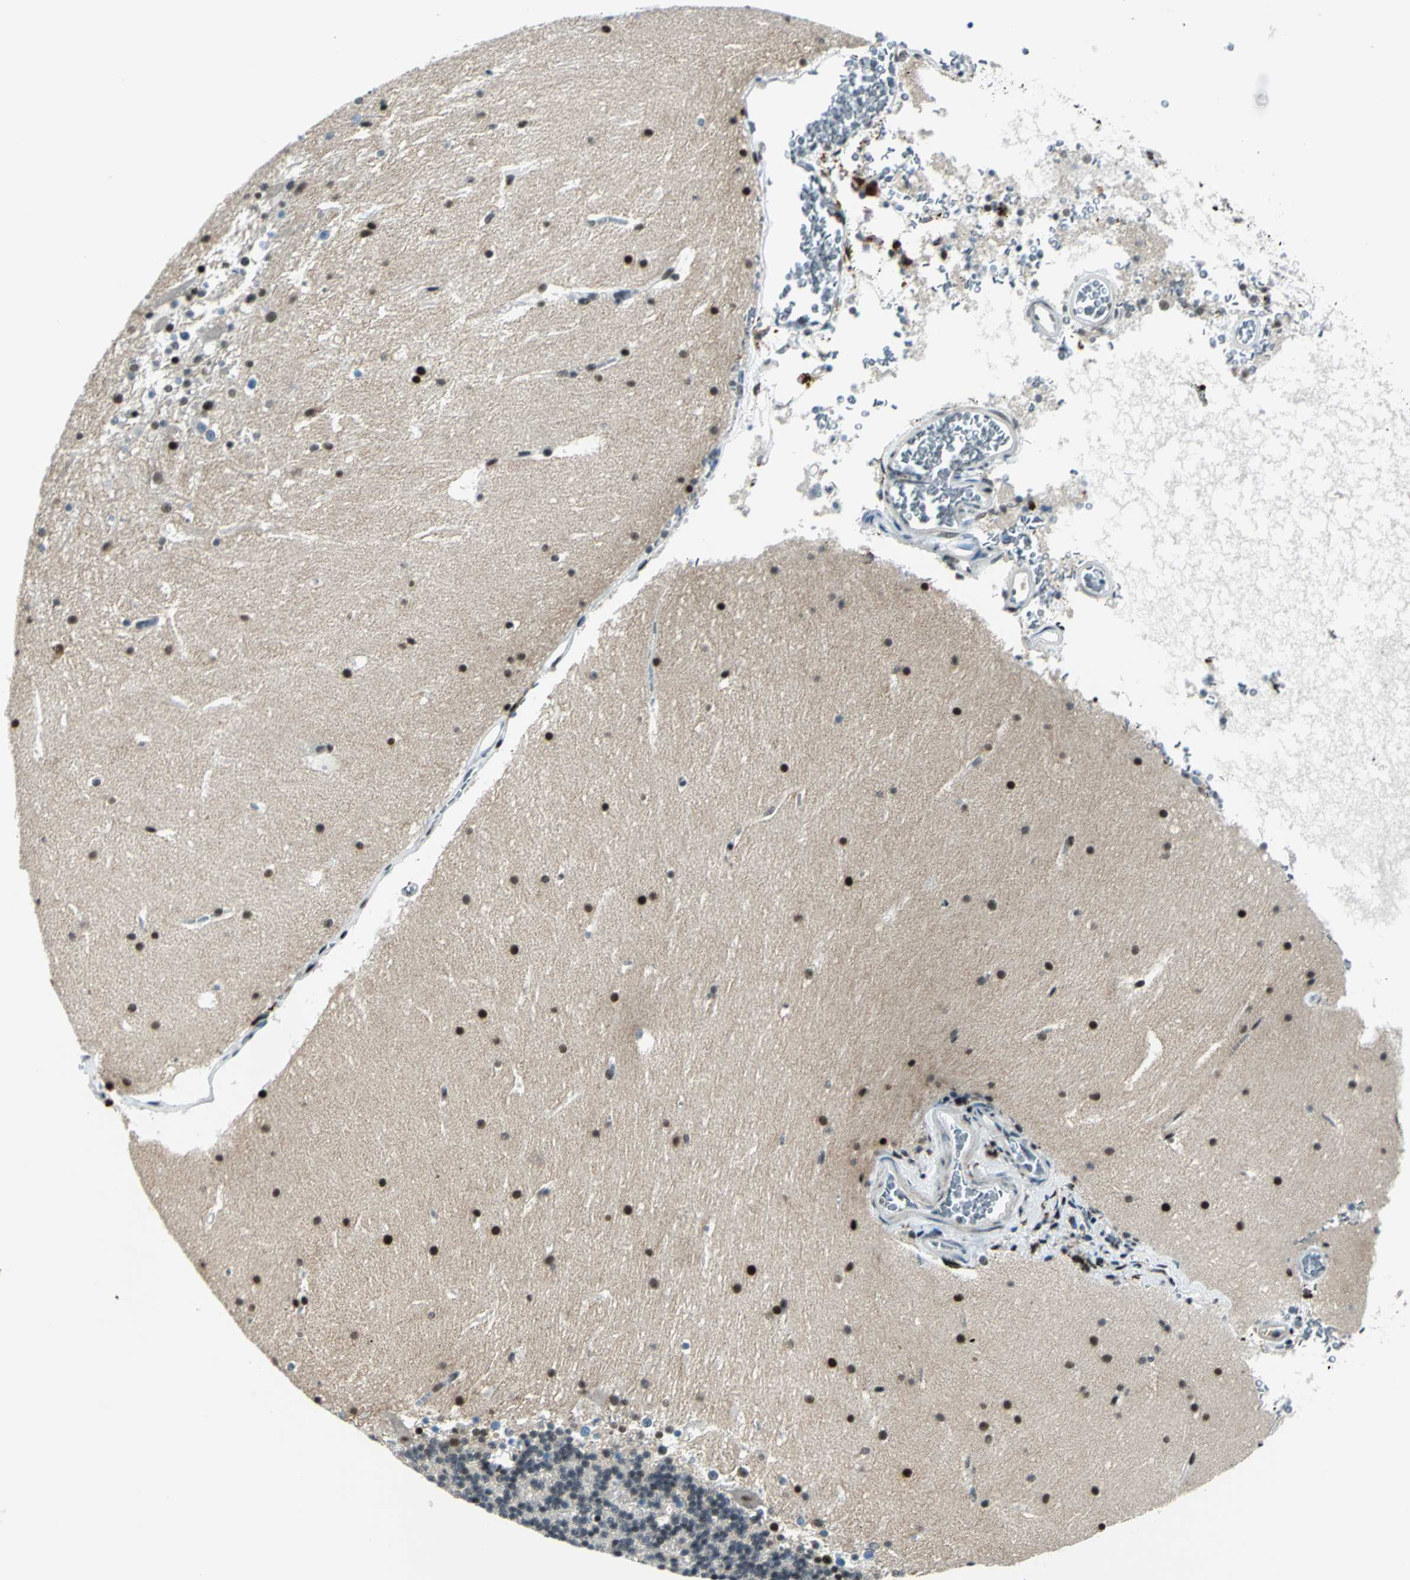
{"staining": {"intensity": "moderate", "quantity": ">75%", "location": "nuclear"}, "tissue": "cerebellum", "cell_type": "Cells in granular layer", "image_type": "normal", "snomed": [{"axis": "morphology", "description": "Normal tissue, NOS"}, {"axis": "topography", "description": "Cerebellum"}], "caption": "Immunohistochemical staining of unremarkable cerebellum exhibits medium levels of moderate nuclear expression in about >75% of cells in granular layer.", "gene": "KAT6B", "patient": {"sex": "male", "age": 45}}